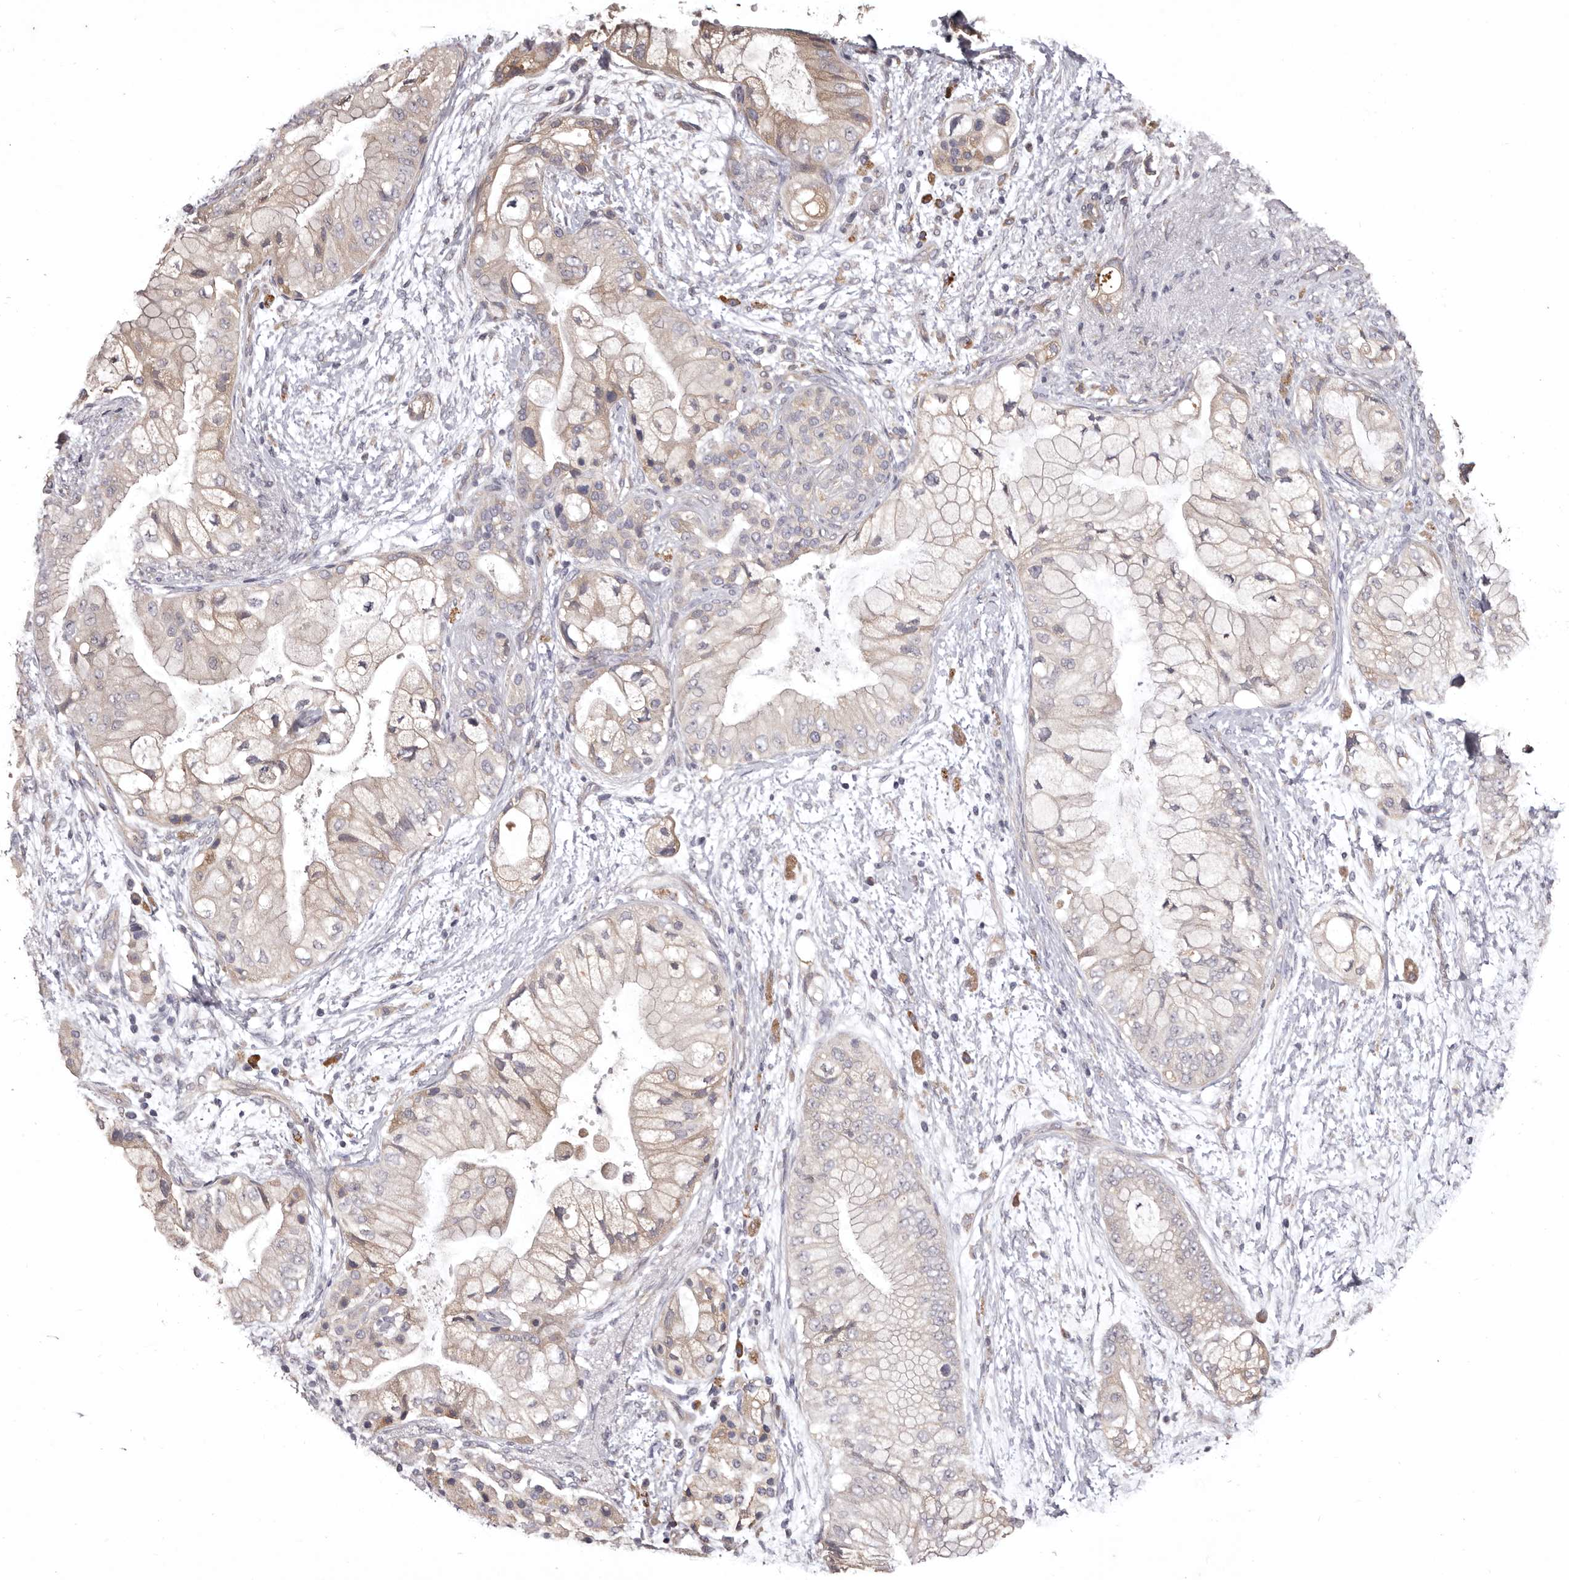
{"staining": {"intensity": "weak", "quantity": "<25%", "location": "cytoplasmic/membranous"}, "tissue": "pancreatic cancer", "cell_type": "Tumor cells", "image_type": "cancer", "snomed": [{"axis": "morphology", "description": "Adenocarcinoma, NOS"}, {"axis": "topography", "description": "Pancreas"}], "caption": "Tumor cells show no significant protein expression in pancreatic cancer (adenocarcinoma).", "gene": "ETNK1", "patient": {"sex": "male", "age": 53}}